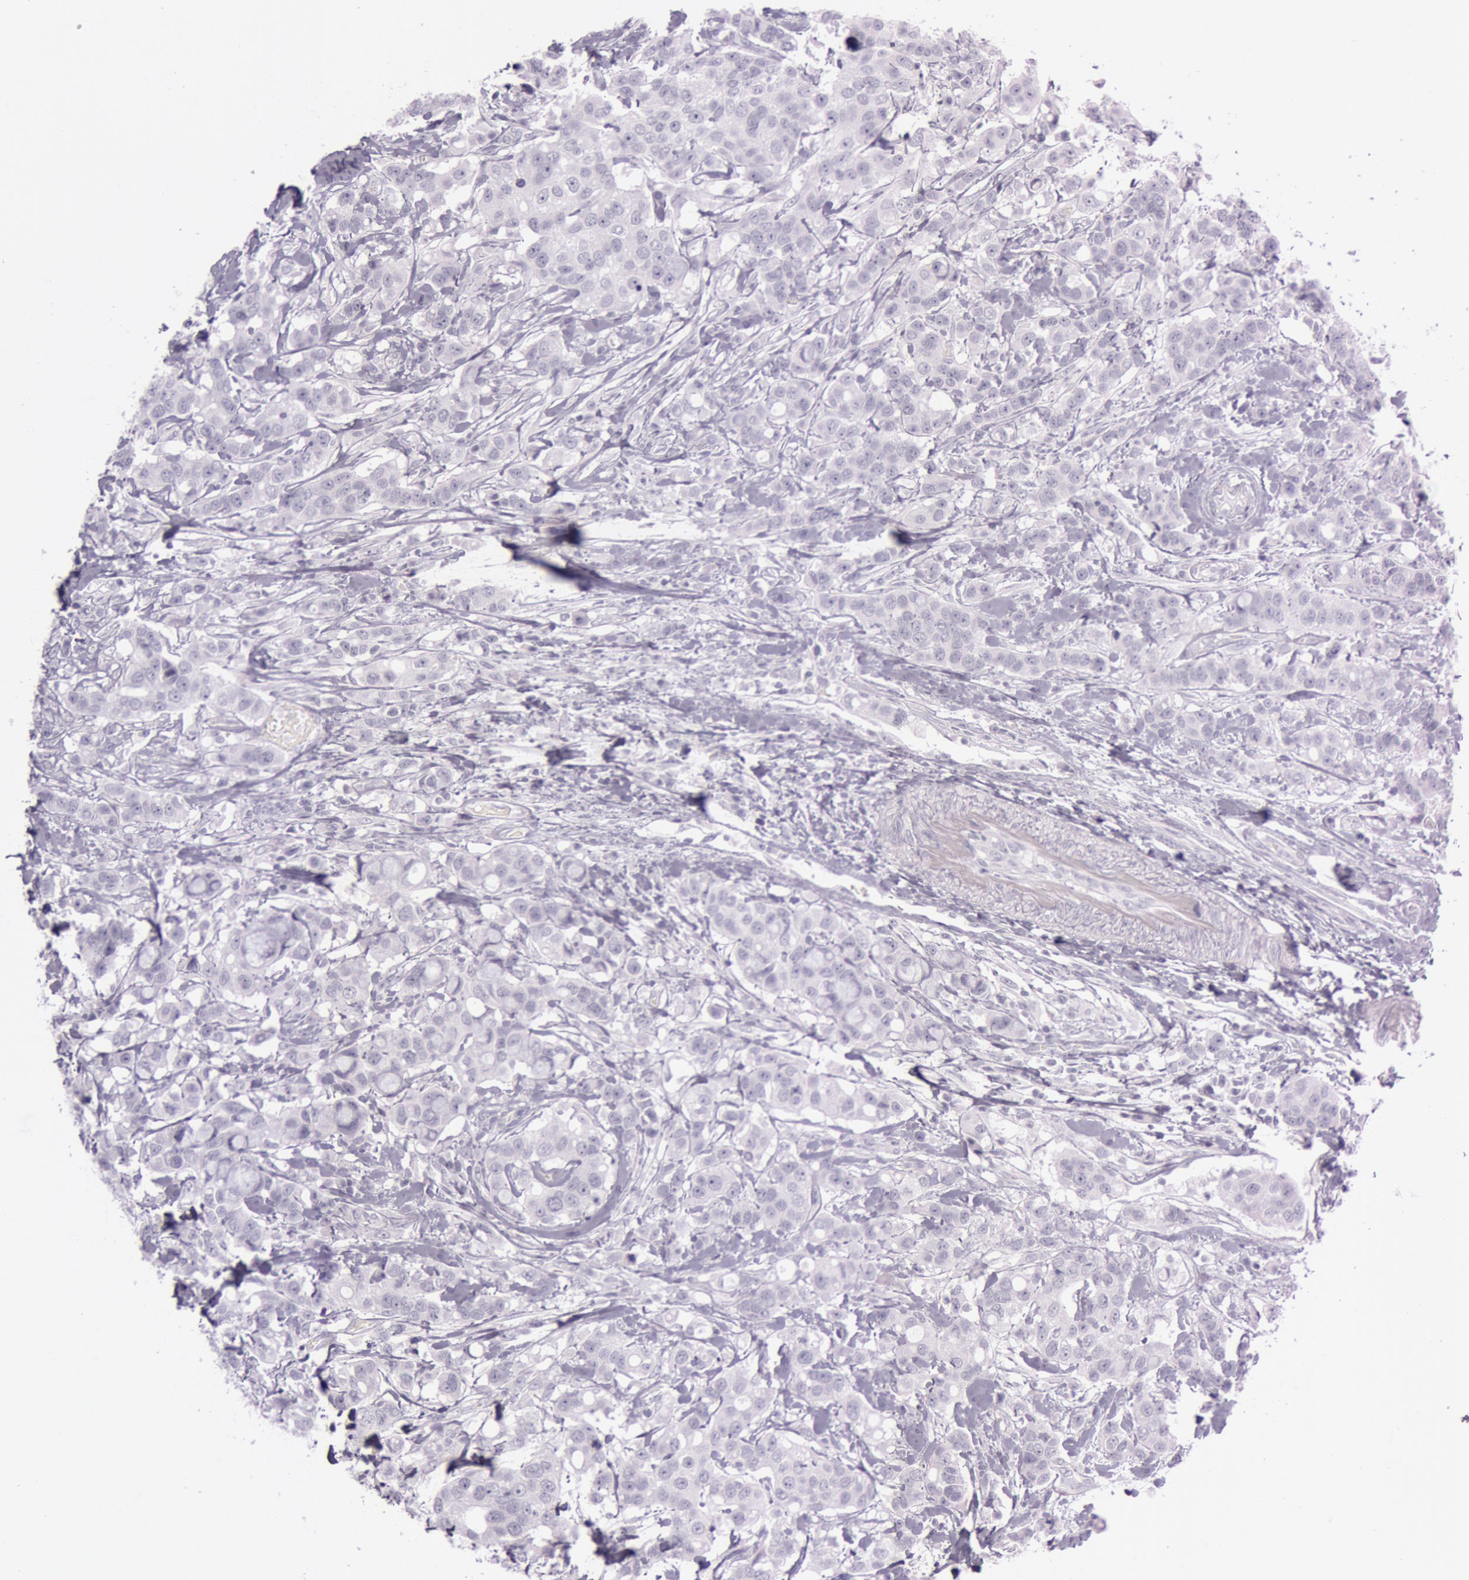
{"staining": {"intensity": "negative", "quantity": "none", "location": "none"}, "tissue": "breast cancer", "cell_type": "Tumor cells", "image_type": "cancer", "snomed": [{"axis": "morphology", "description": "Duct carcinoma"}, {"axis": "topography", "description": "Breast"}], "caption": "Immunohistochemical staining of breast cancer (invasive ductal carcinoma) reveals no significant staining in tumor cells.", "gene": "S100A7", "patient": {"sex": "female", "age": 27}}